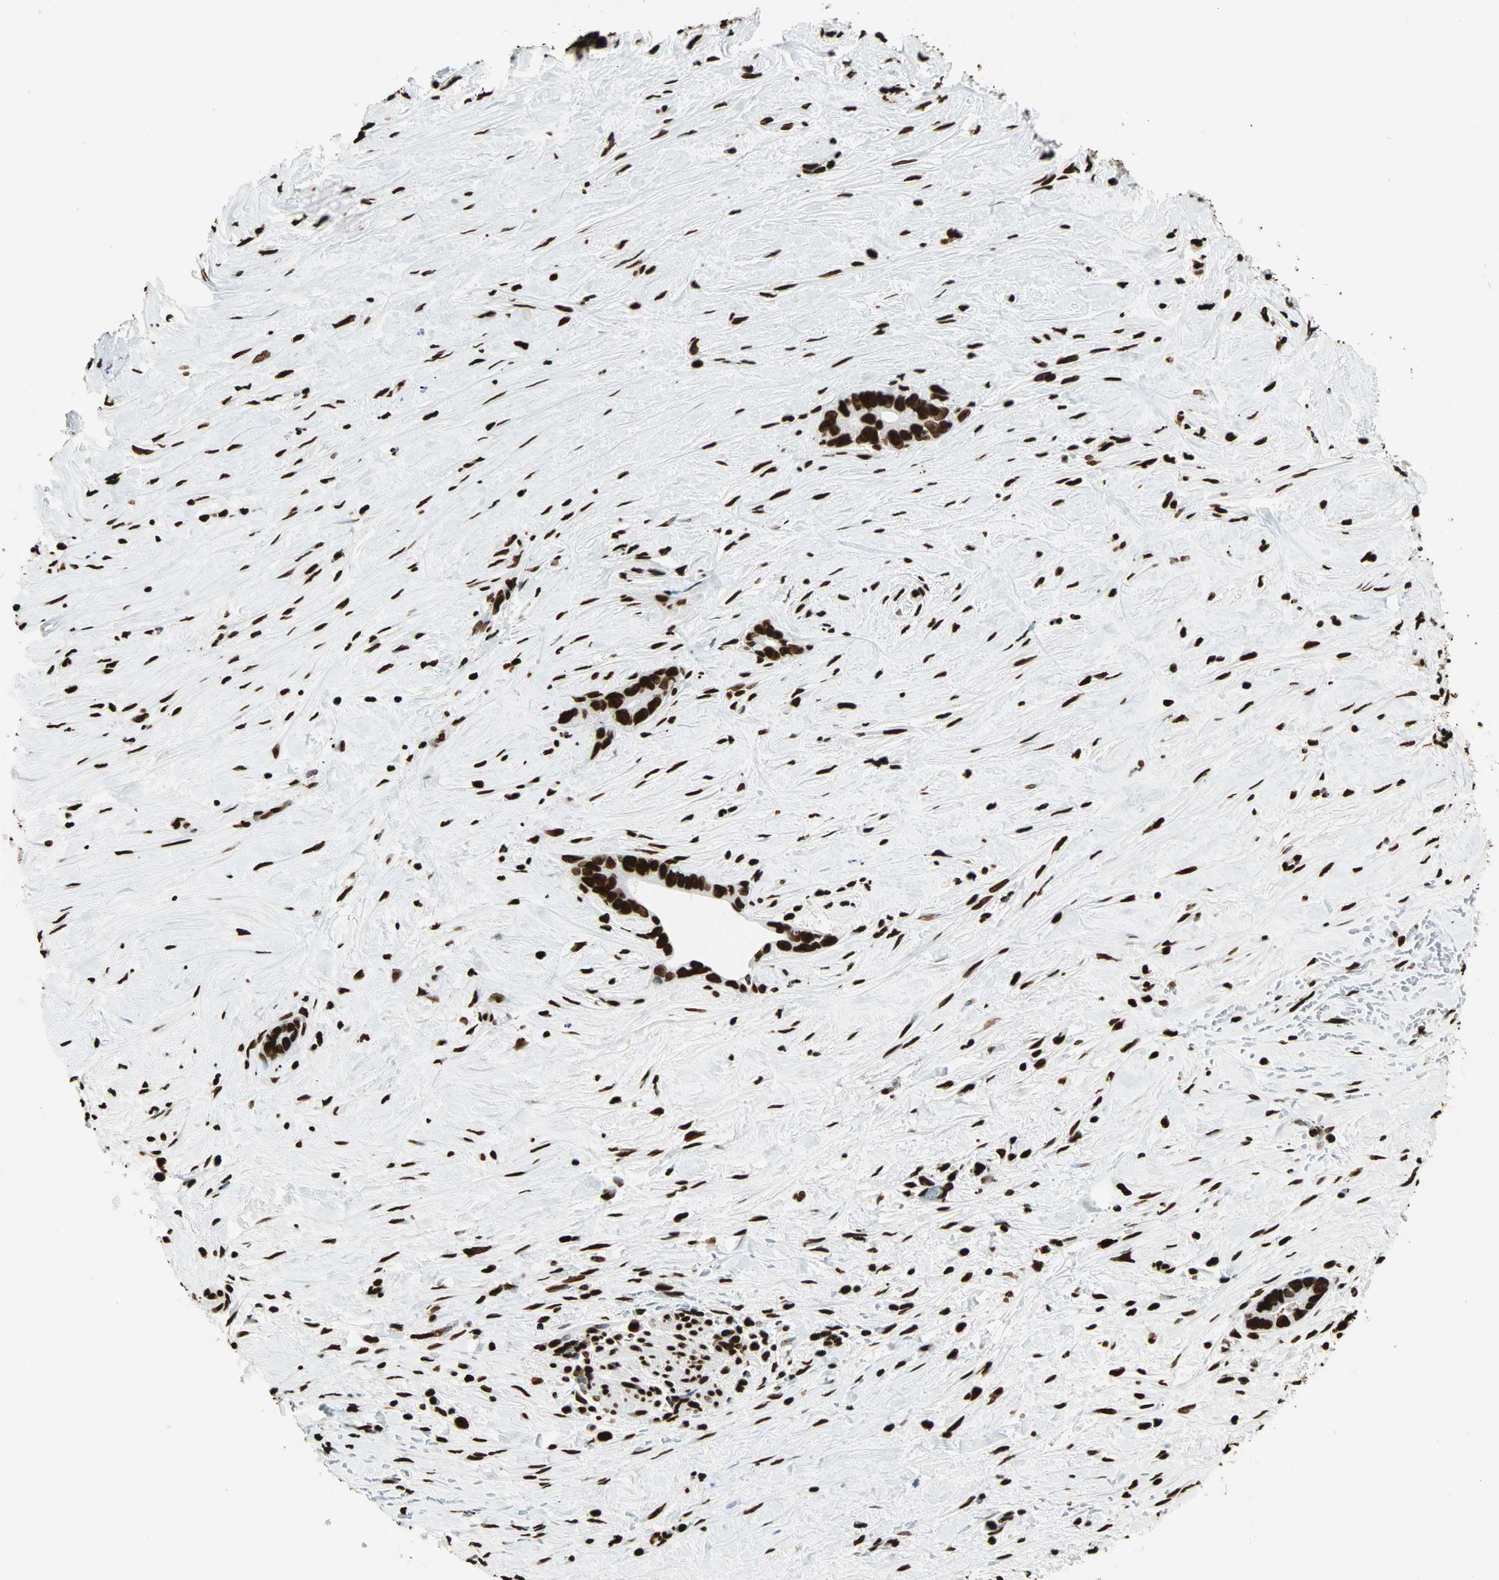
{"staining": {"intensity": "strong", "quantity": ">75%", "location": "nuclear"}, "tissue": "liver cancer", "cell_type": "Tumor cells", "image_type": "cancer", "snomed": [{"axis": "morphology", "description": "Cholangiocarcinoma"}, {"axis": "topography", "description": "Liver"}], "caption": "Immunohistochemistry micrograph of liver cancer (cholangiocarcinoma) stained for a protein (brown), which shows high levels of strong nuclear expression in approximately >75% of tumor cells.", "gene": "GLI2", "patient": {"sex": "female", "age": 55}}